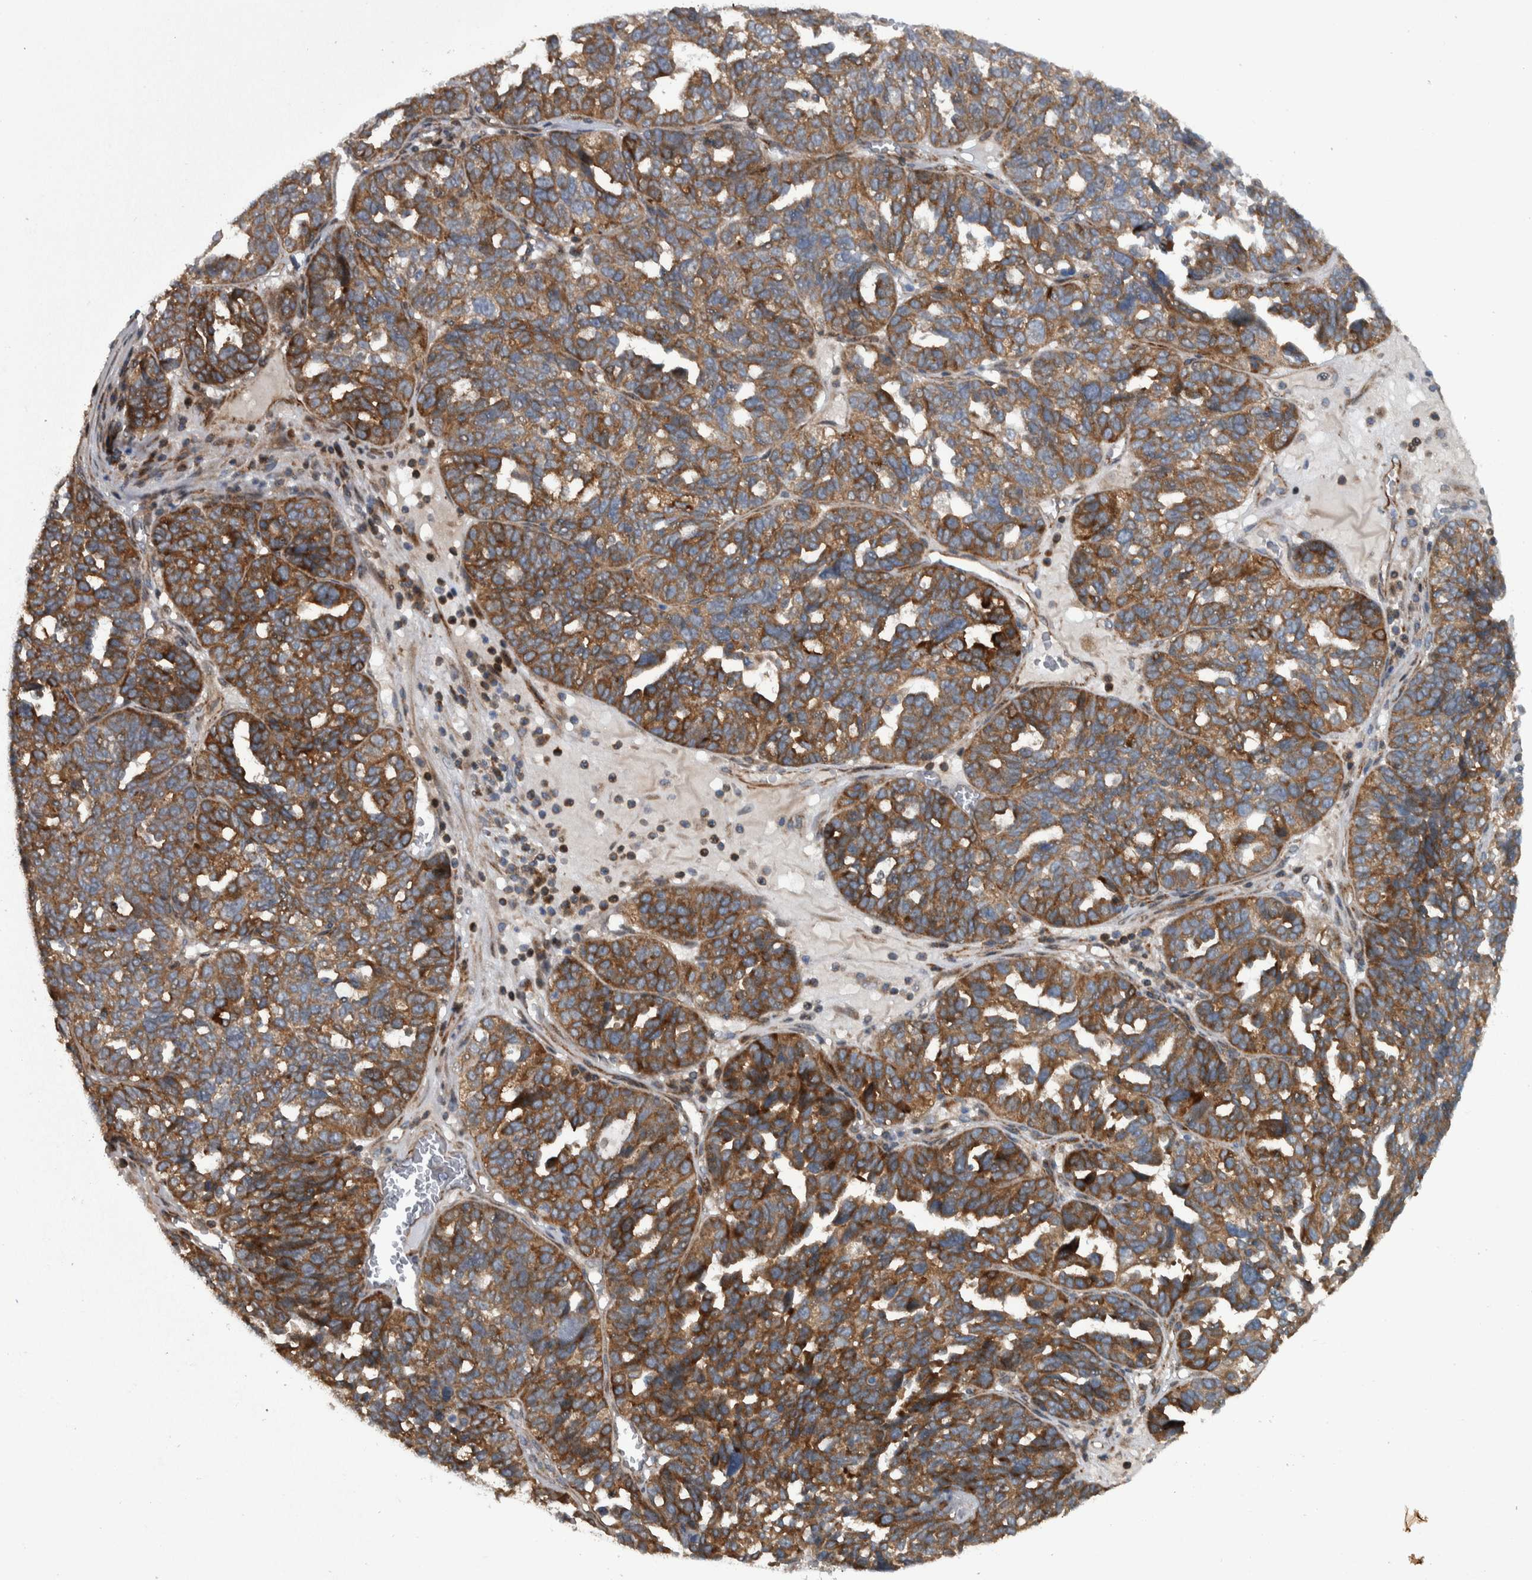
{"staining": {"intensity": "strong", "quantity": ">75%", "location": "cytoplasmic/membranous"}, "tissue": "ovarian cancer", "cell_type": "Tumor cells", "image_type": "cancer", "snomed": [{"axis": "morphology", "description": "Cystadenocarcinoma, serous, NOS"}, {"axis": "topography", "description": "Ovary"}], "caption": "A micrograph of ovarian cancer stained for a protein demonstrates strong cytoplasmic/membranous brown staining in tumor cells.", "gene": "BAIAP2L1", "patient": {"sex": "female", "age": 59}}